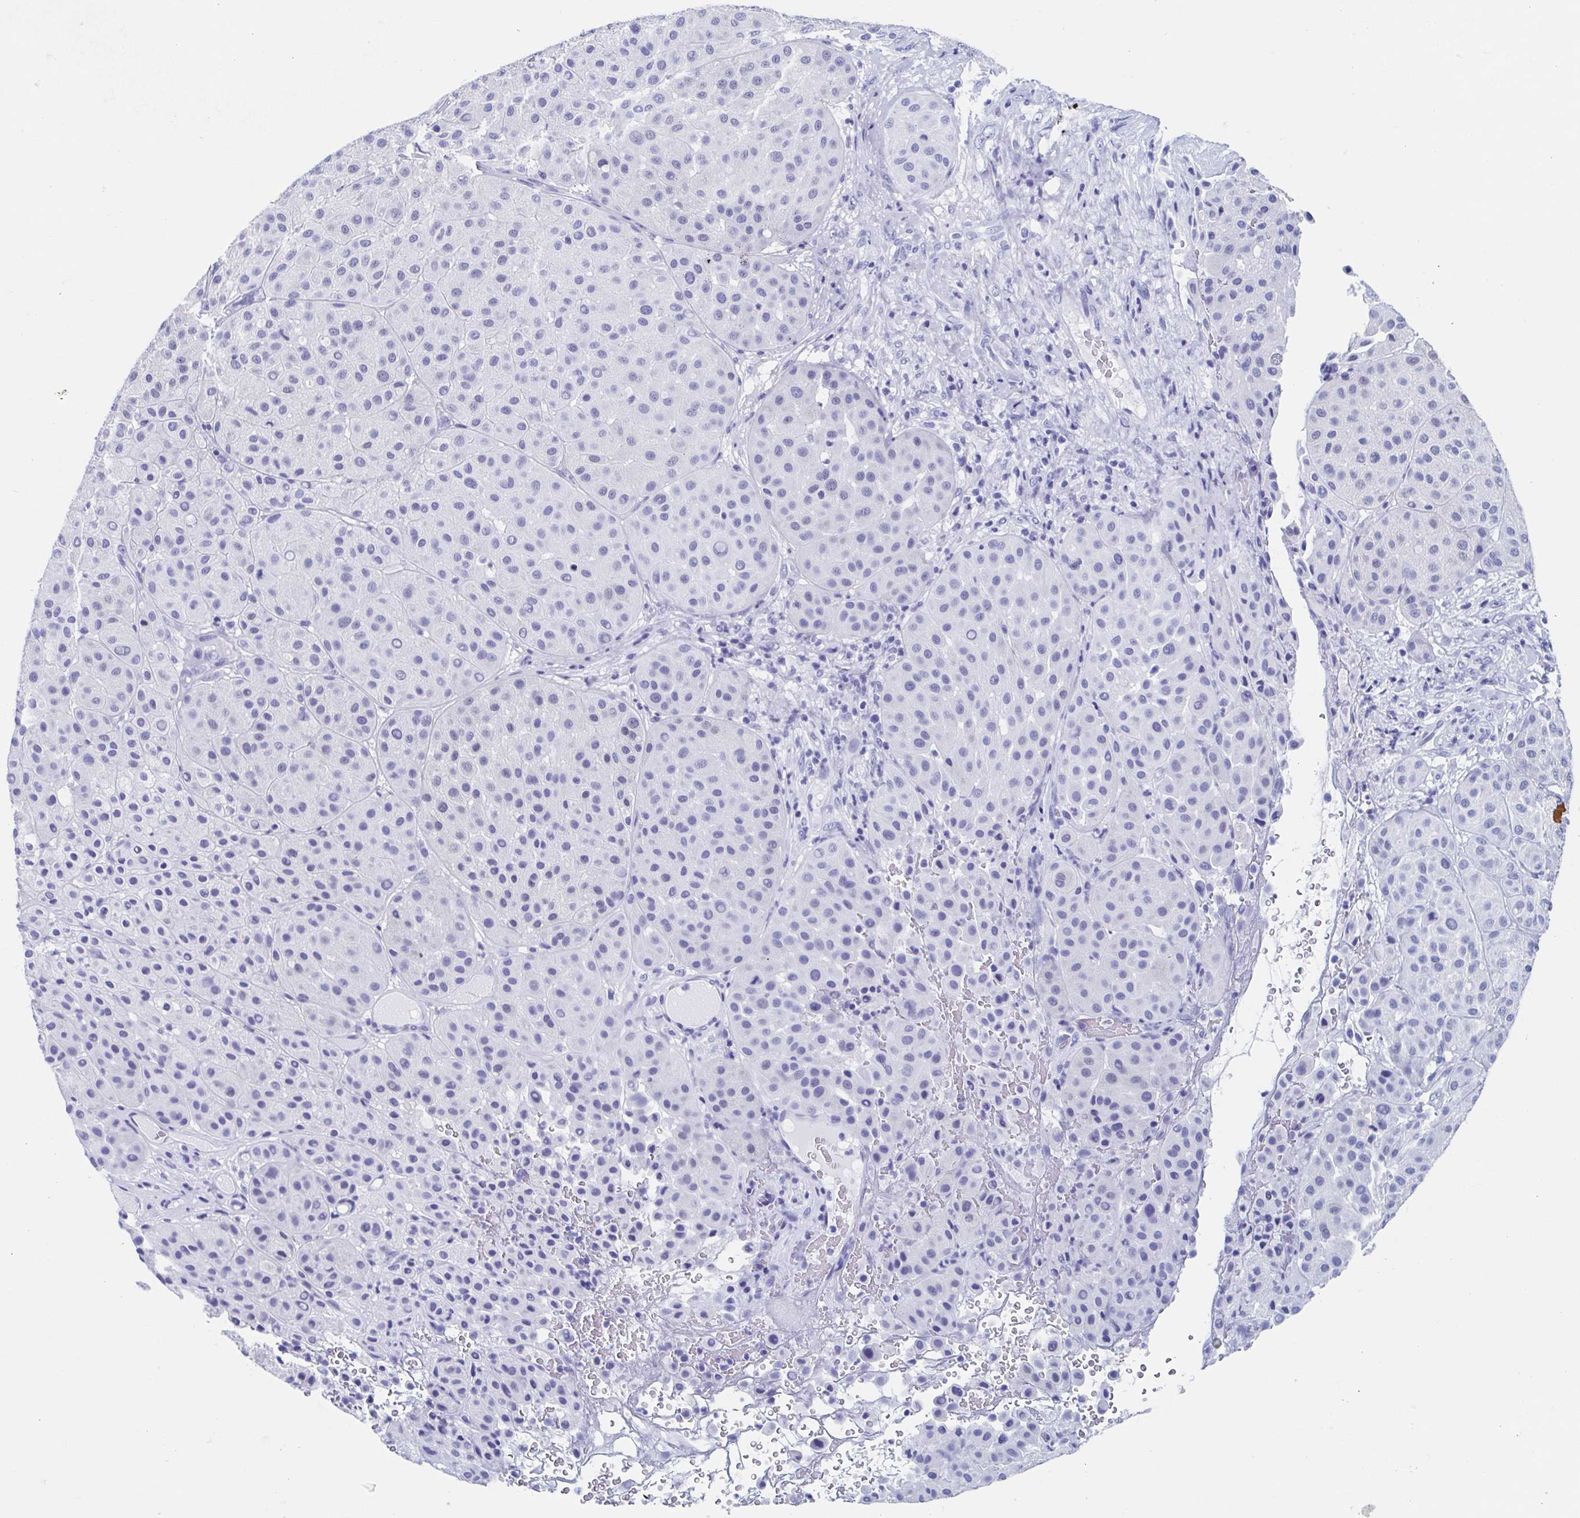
{"staining": {"intensity": "negative", "quantity": "none", "location": "none"}, "tissue": "melanoma", "cell_type": "Tumor cells", "image_type": "cancer", "snomed": [{"axis": "morphology", "description": "Malignant melanoma, Metastatic site"}, {"axis": "topography", "description": "Smooth muscle"}], "caption": "The IHC micrograph has no significant staining in tumor cells of malignant melanoma (metastatic site) tissue.", "gene": "HDGFL1", "patient": {"sex": "male", "age": 41}}